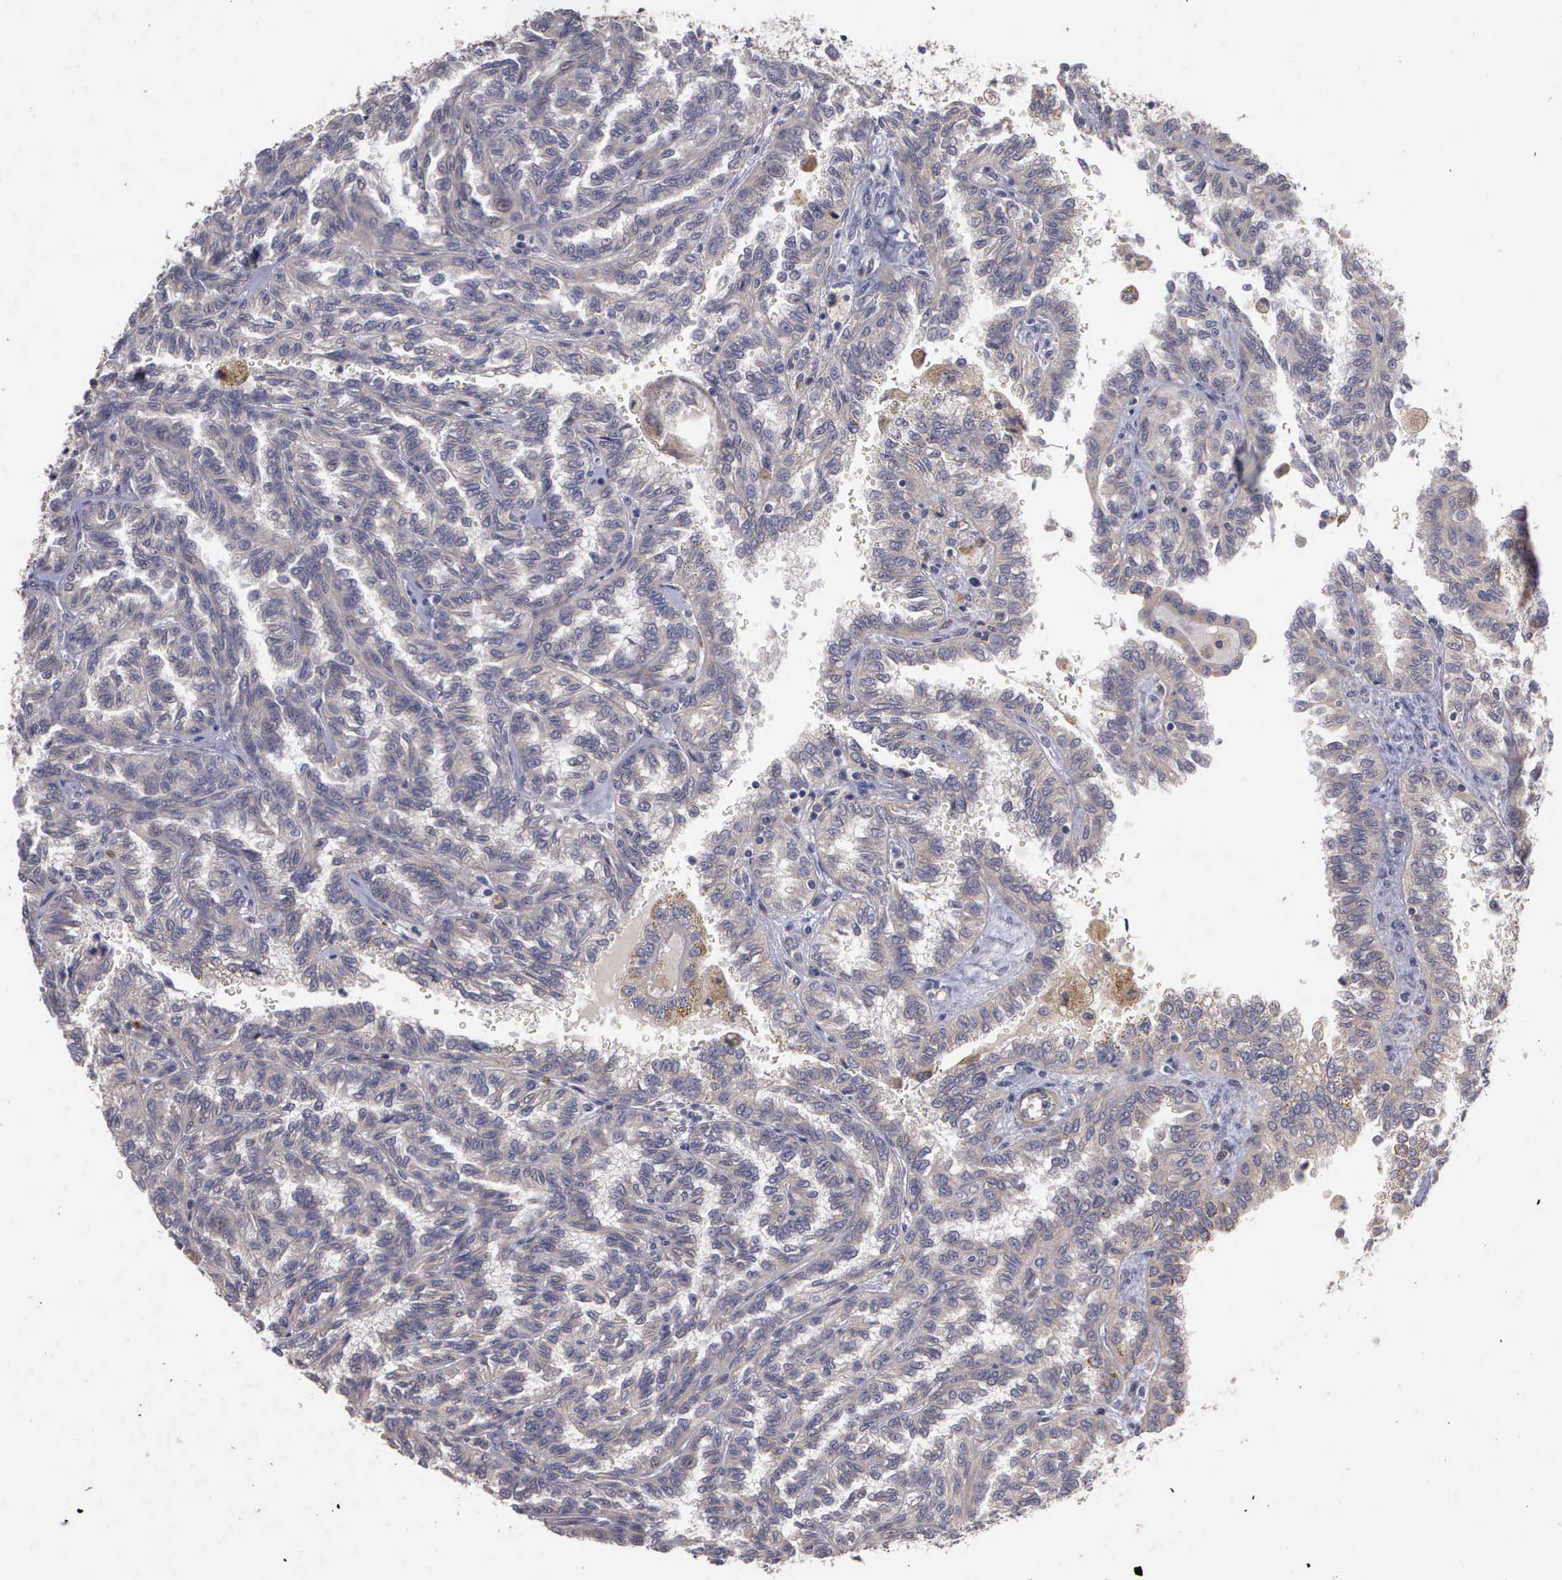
{"staining": {"intensity": "weak", "quantity": ">75%", "location": "cytoplasmic/membranous"}, "tissue": "renal cancer", "cell_type": "Tumor cells", "image_type": "cancer", "snomed": [{"axis": "morphology", "description": "Inflammation, NOS"}, {"axis": "morphology", "description": "Adenocarcinoma, NOS"}, {"axis": "topography", "description": "Kidney"}], "caption": "High-magnification brightfield microscopy of adenocarcinoma (renal) stained with DAB (3,3'-diaminobenzidine) (brown) and counterstained with hematoxylin (blue). tumor cells exhibit weak cytoplasmic/membranous expression is appreciated in about>75% of cells.", "gene": "RTL10", "patient": {"sex": "male", "age": 68}}